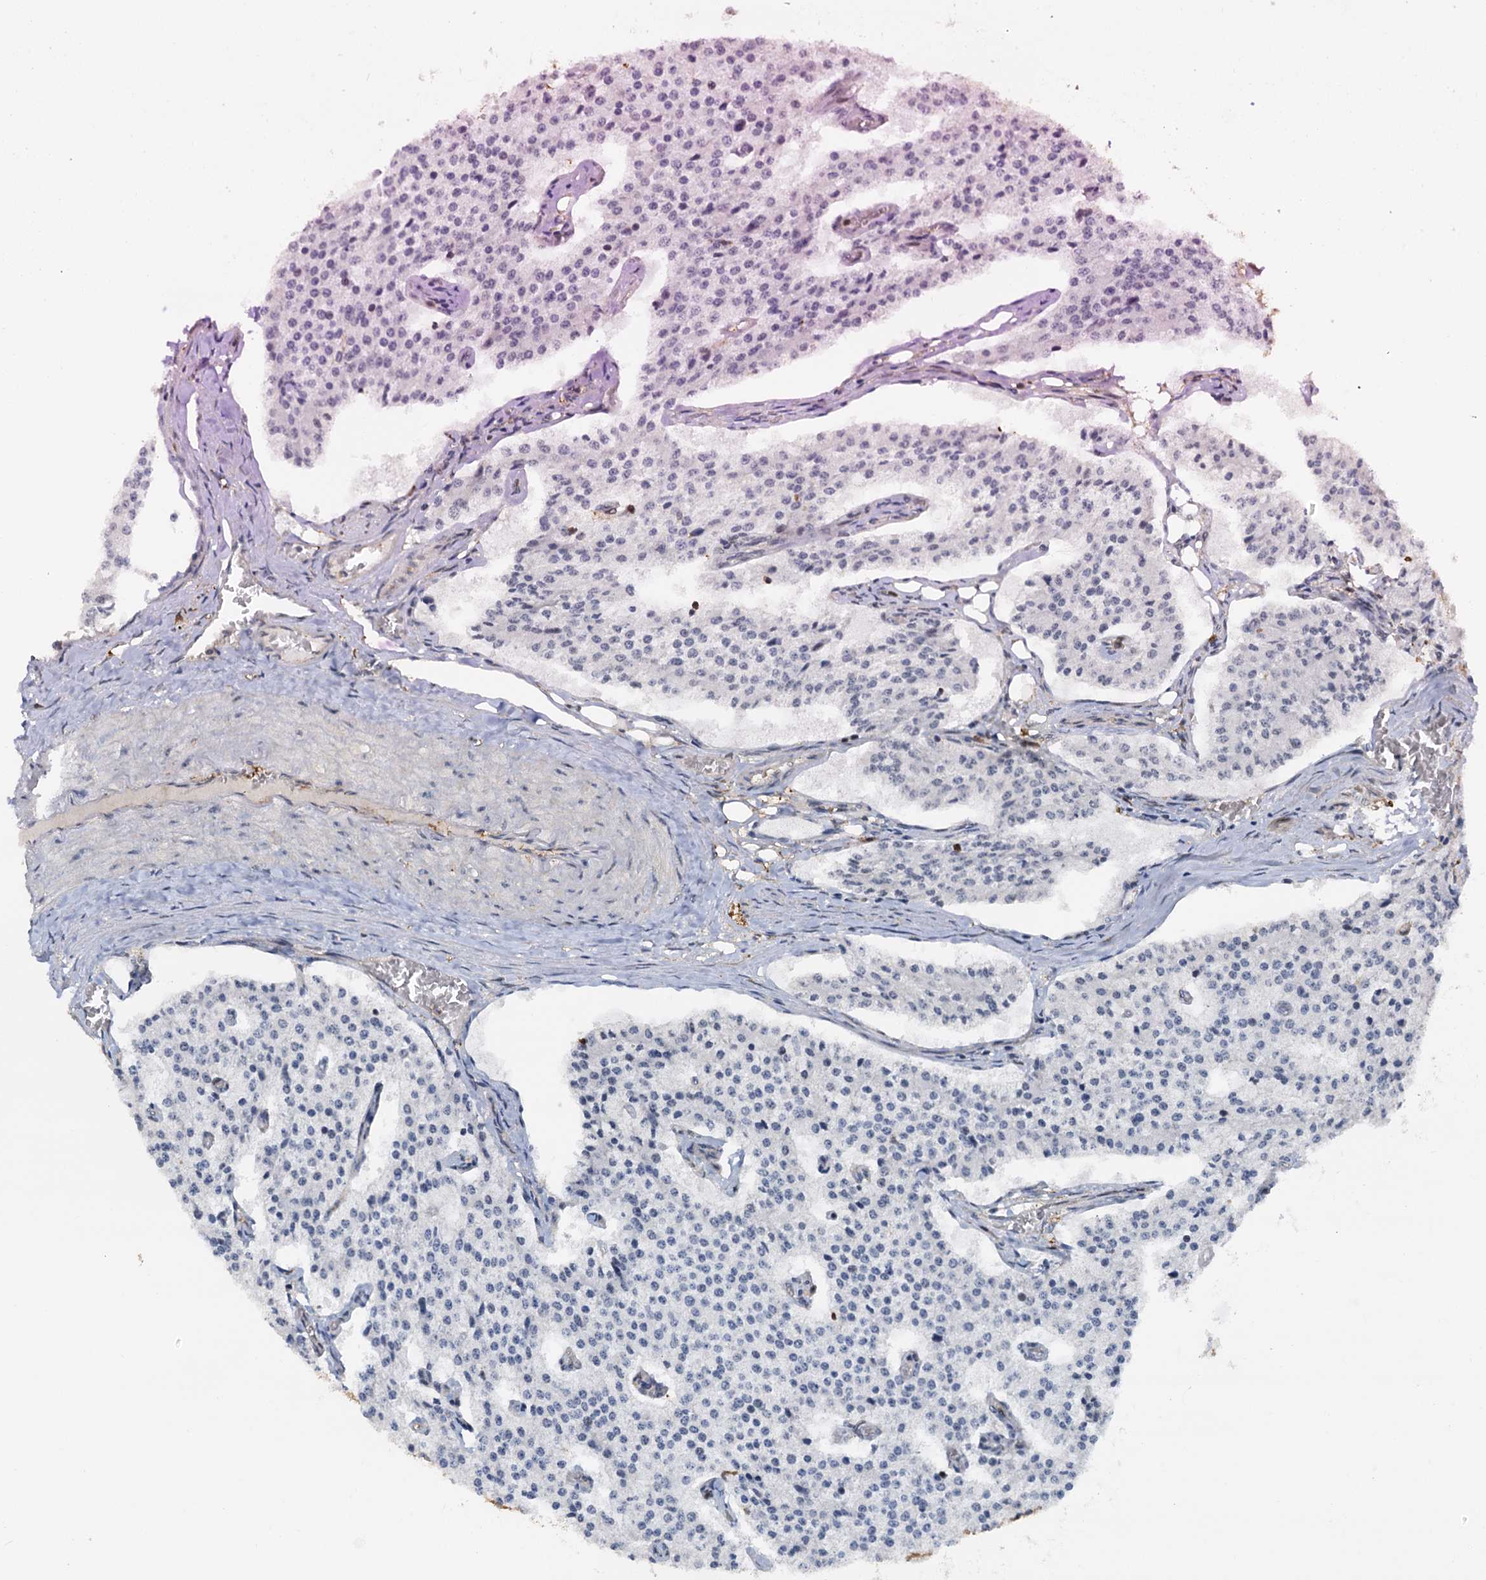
{"staining": {"intensity": "negative", "quantity": "none", "location": "none"}, "tissue": "carcinoid", "cell_type": "Tumor cells", "image_type": "cancer", "snomed": [{"axis": "morphology", "description": "Carcinoid, malignant, NOS"}, {"axis": "topography", "description": "Colon"}], "caption": "Immunohistochemistry (IHC) of human malignant carcinoid demonstrates no expression in tumor cells.", "gene": "SPINDOC", "patient": {"sex": "female", "age": 52}}